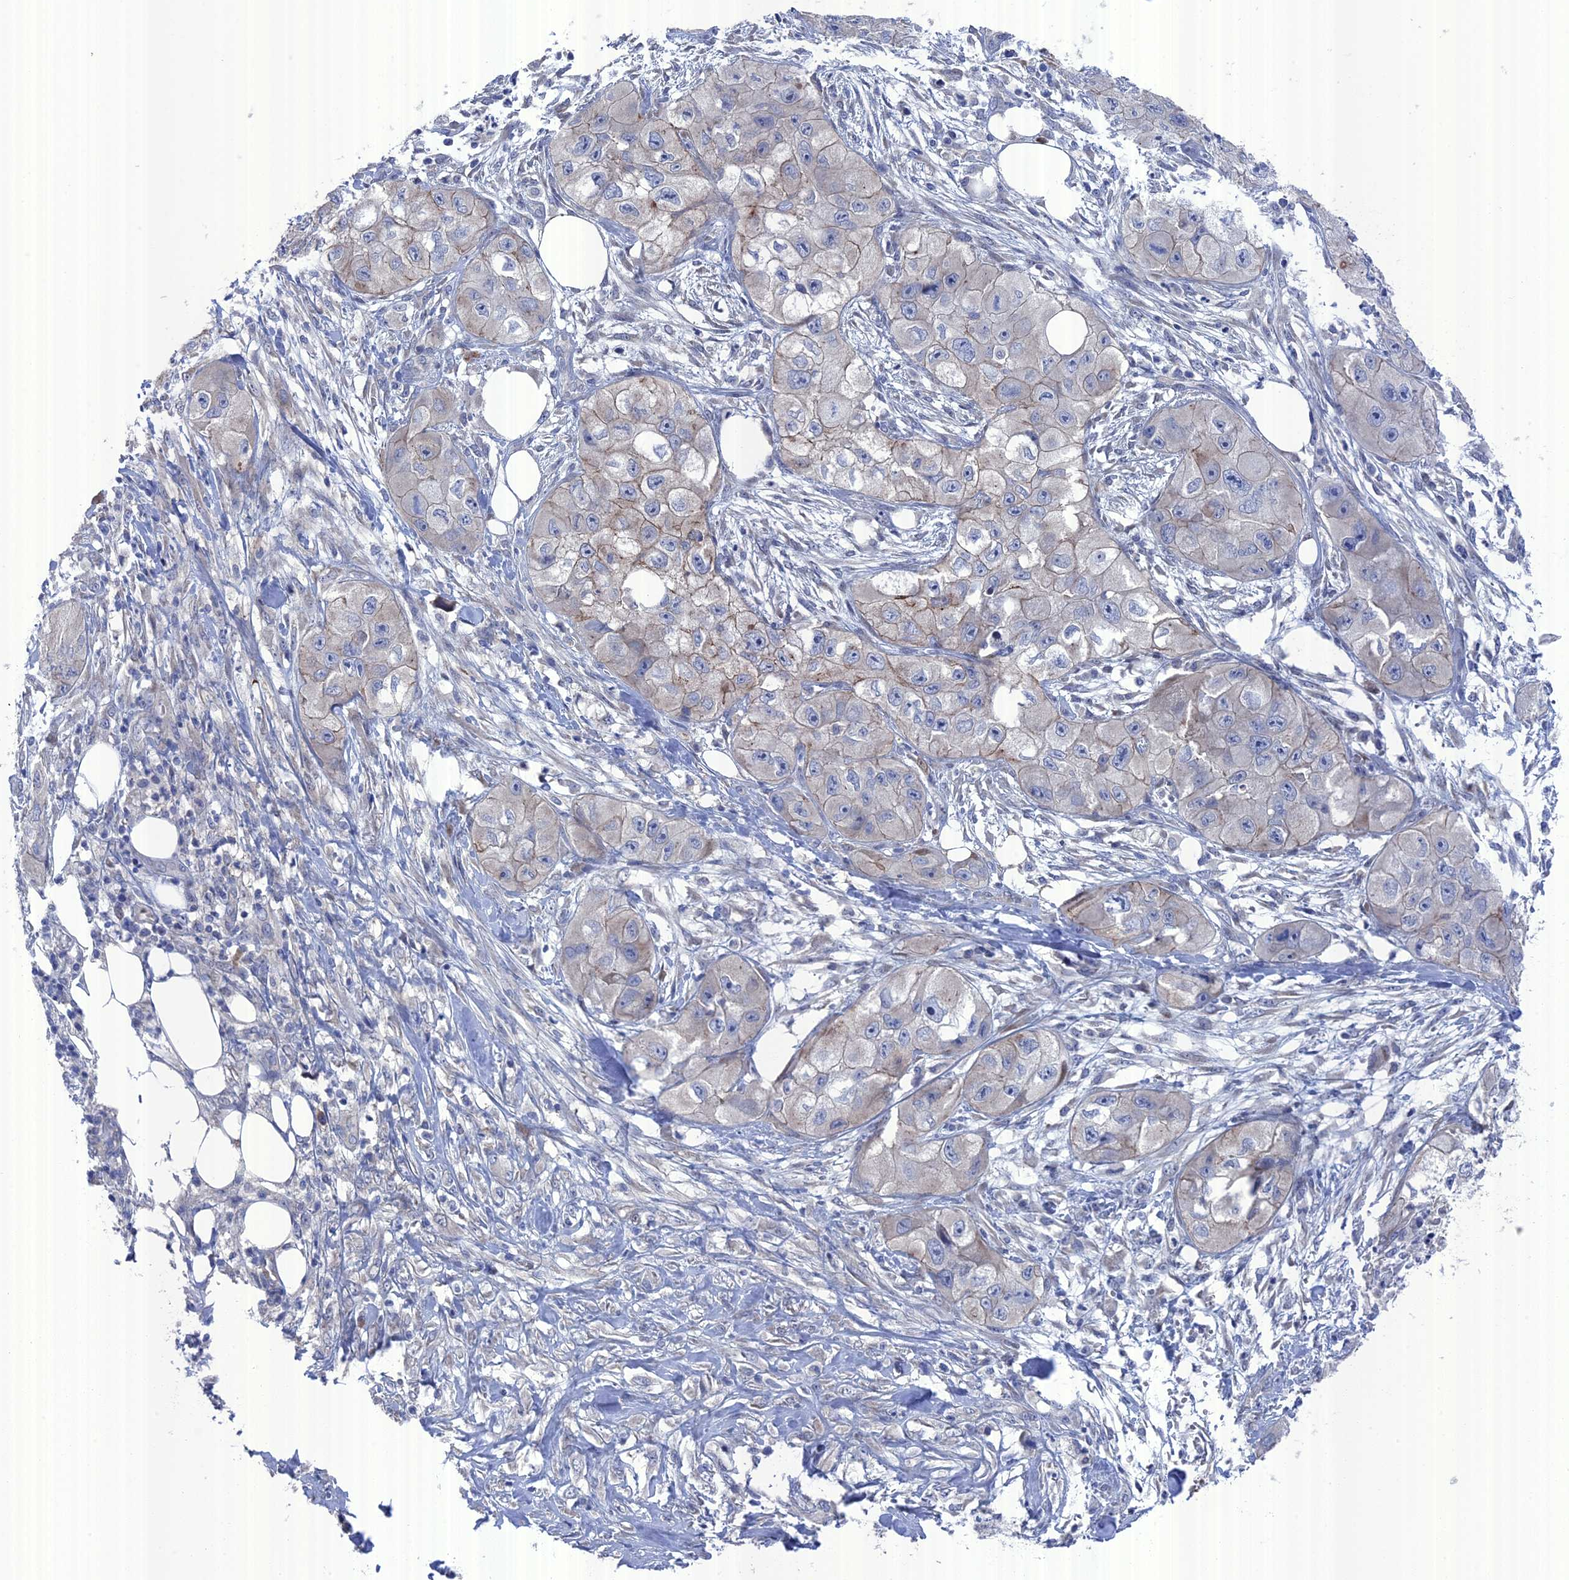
{"staining": {"intensity": "weak", "quantity": "<25%", "location": "cytoplasmic/membranous"}, "tissue": "skin cancer", "cell_type": "Tumor cells", "image_type": "cancer", "snomed": [{"axis": "morphology", "description": "Squamous cell carcinoma, NOS"}, {"axis": "topography", "description": "Skin"}, {"axis": "topography", "description": "Subcutis"}], "caption": "Immunohistochemistry micrograph of neoplastic tissue: human skin cancer stained with DAB (3,3'-diaminobenzidine) exhibits no significant protein expression in tumor cells.", "gene": "TMEM161A", "patient": {"sex": "male", "age": 73}}